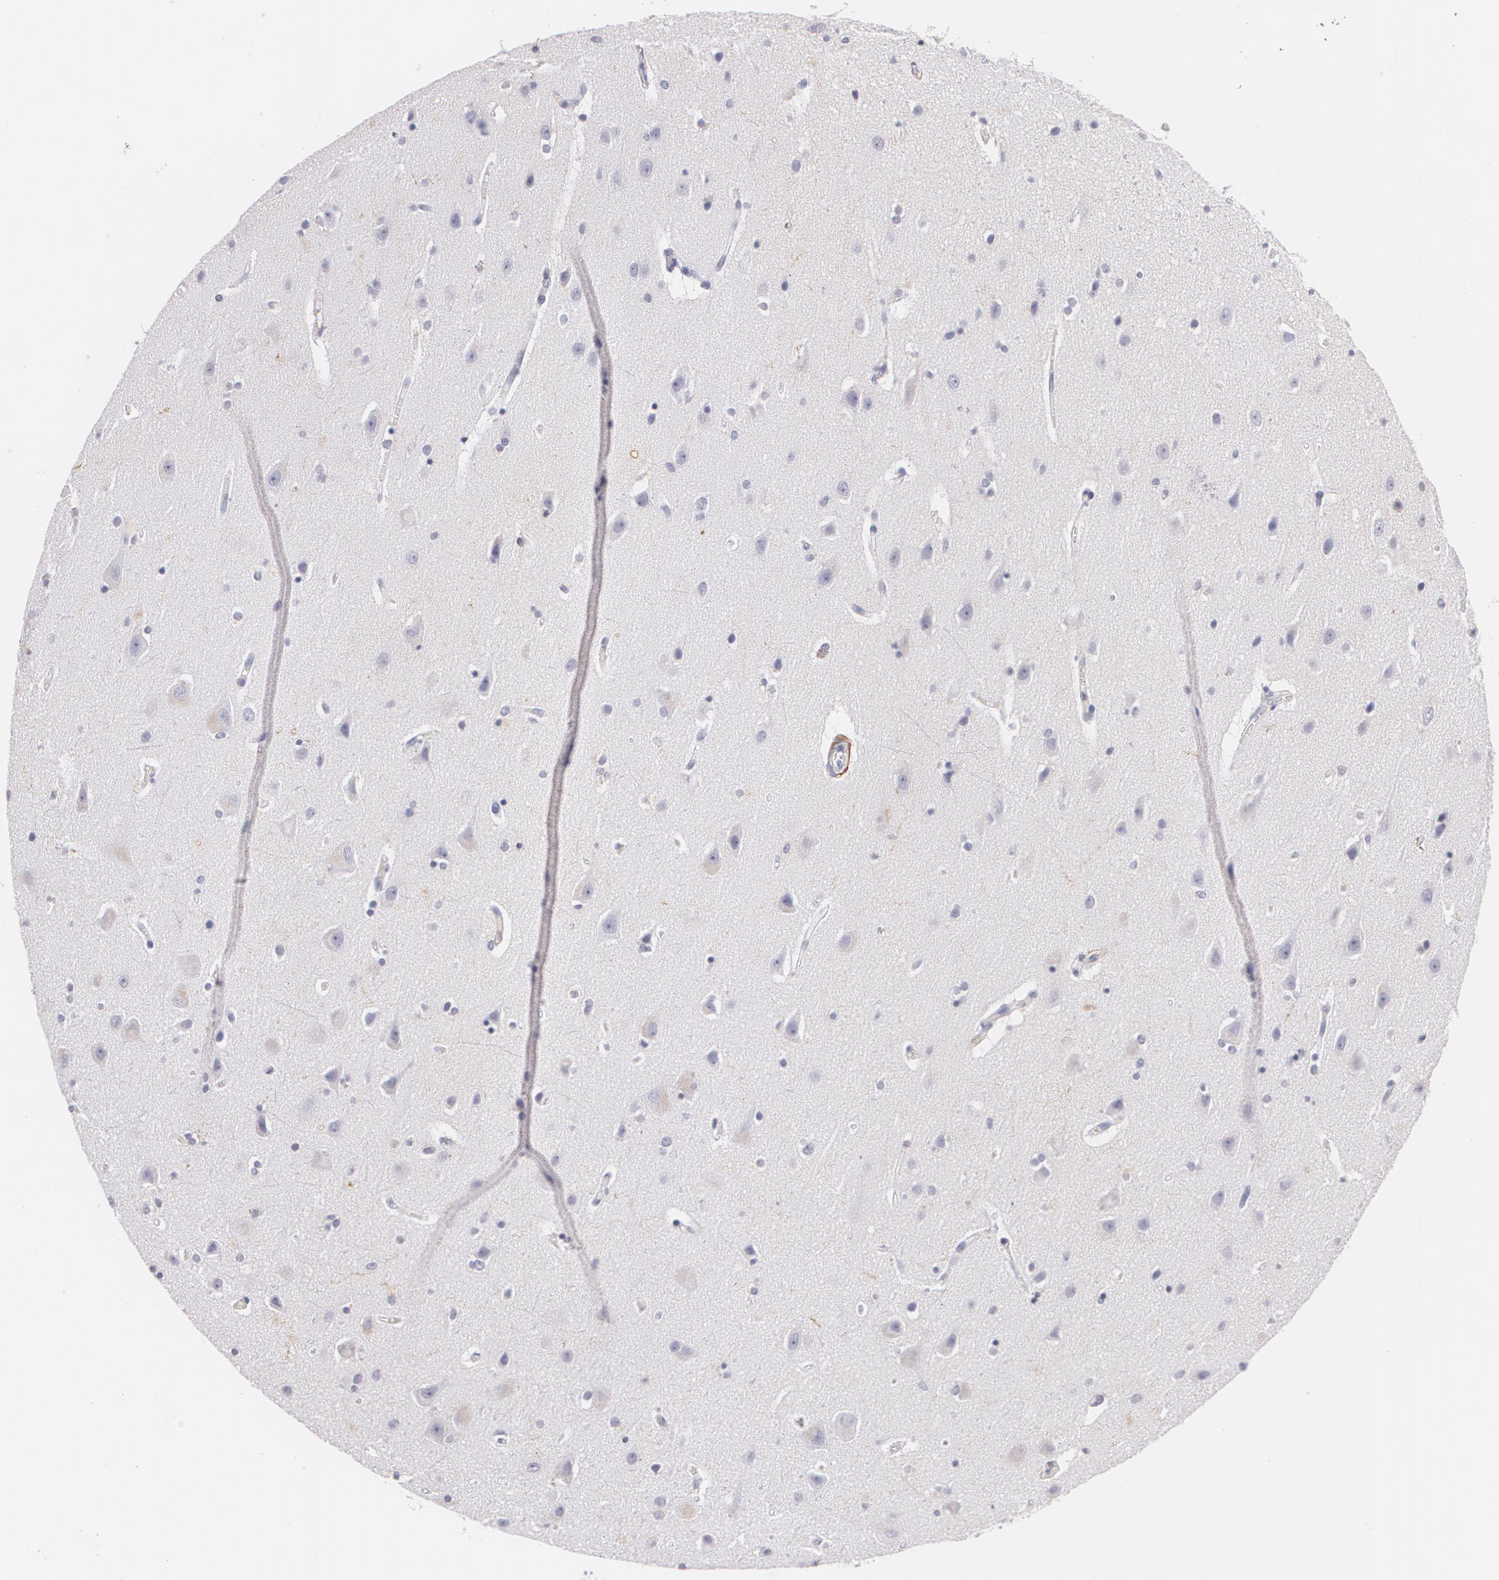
{"staining": {"intensity": "negative", "quantity": "none", "location": "none"}, "tissue": "caudate", "cell_type": "Glial cells", "image_type": "normal", "snomed": [{"axis": "morphology", "description": "Normal tissue, NOS"}, {"axis": "topography", "description": "Lateral ventricle wall"}], "caption": "DAB immunohistochemical staining of unremarkable human caudate exhibits no significant positivity in glial cells. The staining was performed using DAB to visualize the protein expression in brown, while the nuclei were stained in blue with hematoxylin (Magnification: 20x).", "gene": "NGFR", "patient": {"sex": "female", "age": 54}}